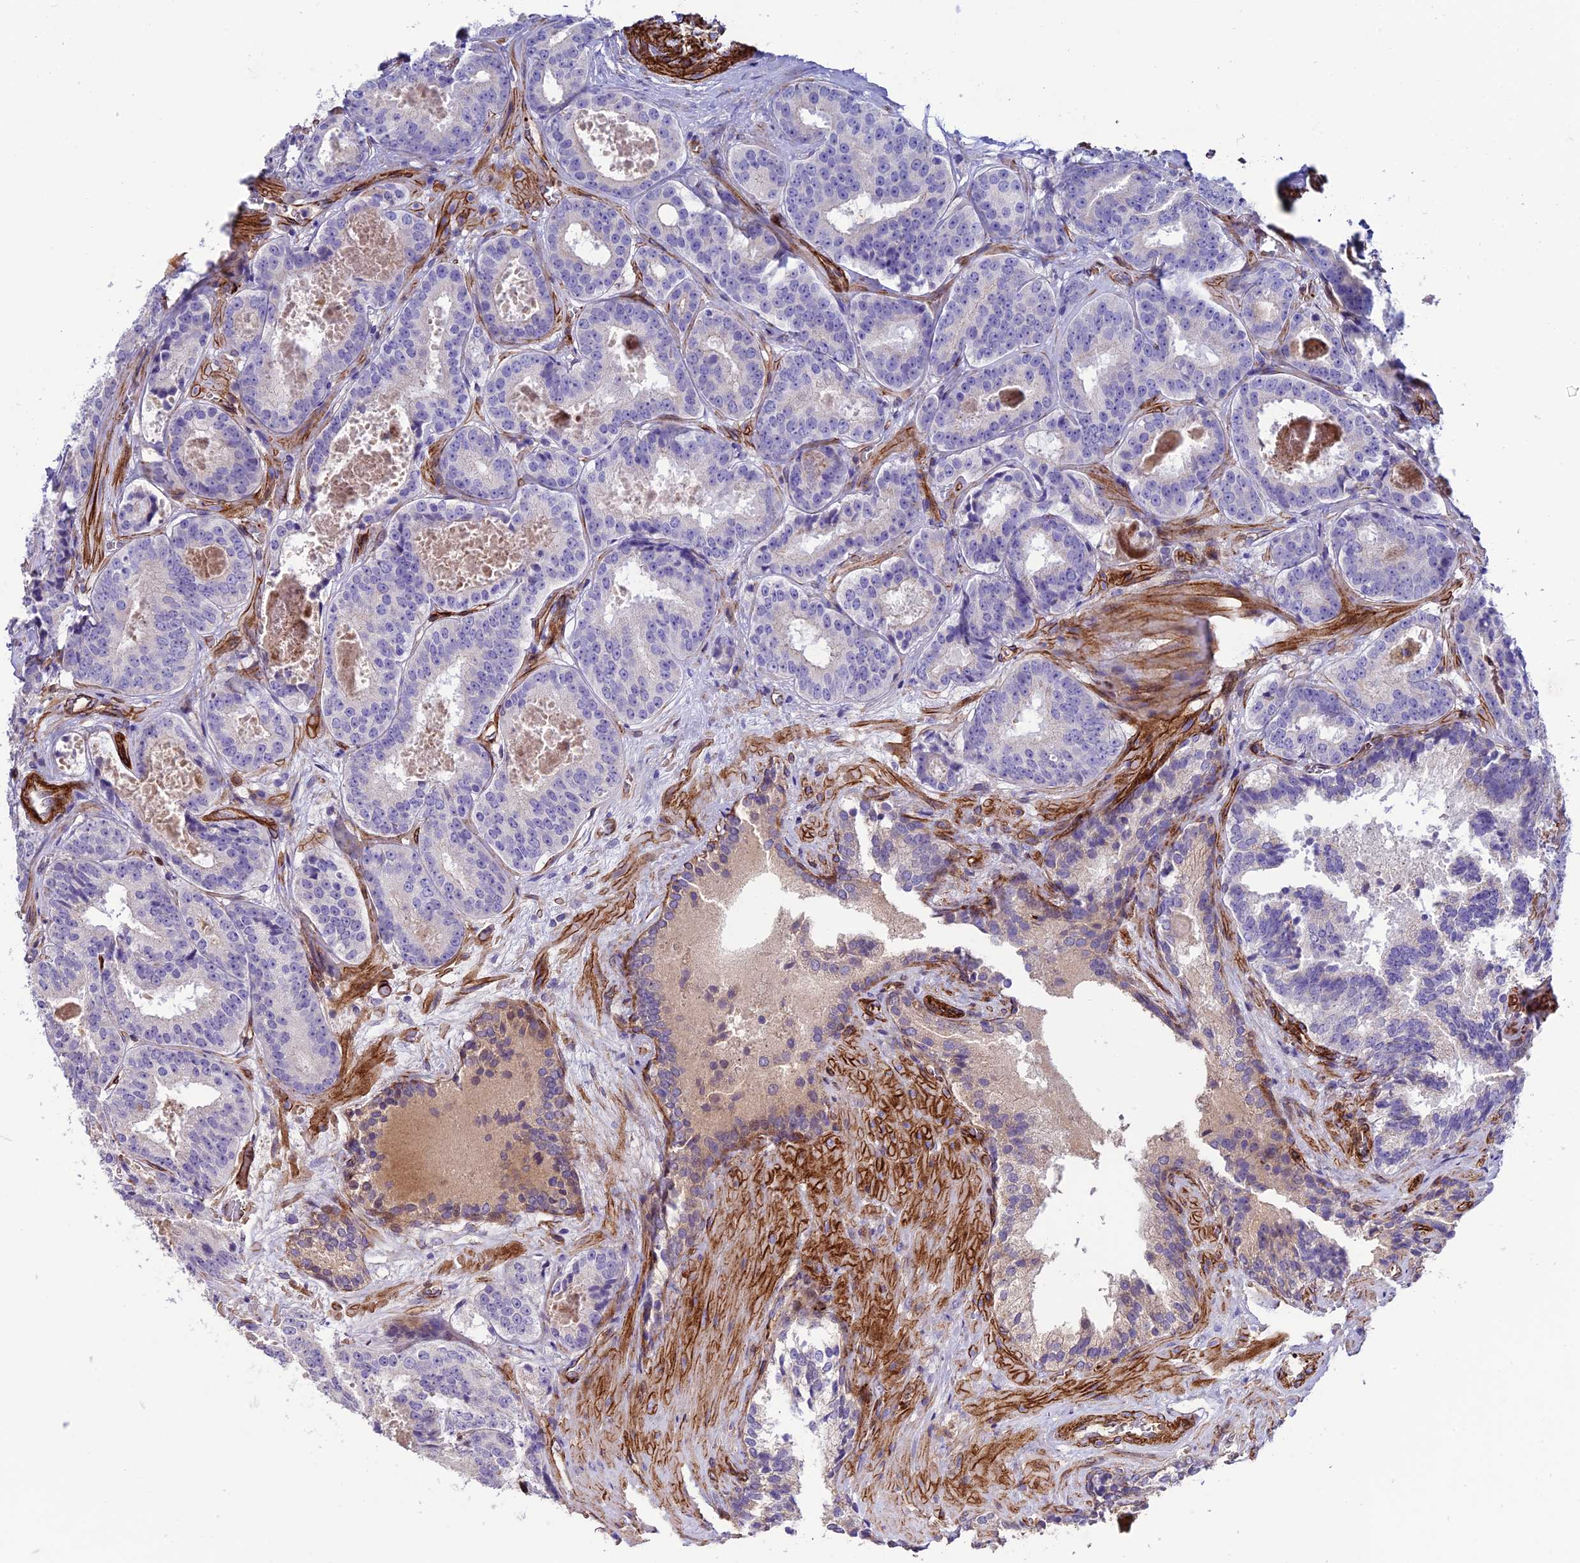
{"staining": {"intensity": "negative", "quantity": "none", "location": "none"}, "tissue": "prostate cancer", "cell_type": "Tumor cells", "image_type": "cancer", "snomed": [{"axis": "morphology", "description": "Adenocarcinoma, High grade"}, {"axis": "topography", "description": "Prostate"}], "caption": "Immunohistochemical staining of prostate cancer (adenocarcinoma (high-grade)) reveals no significant expression in tumor cells. Nuclei are stained in blue.", "gene": "REX1BD", "patient": {"sex": "male", "age": 57}}